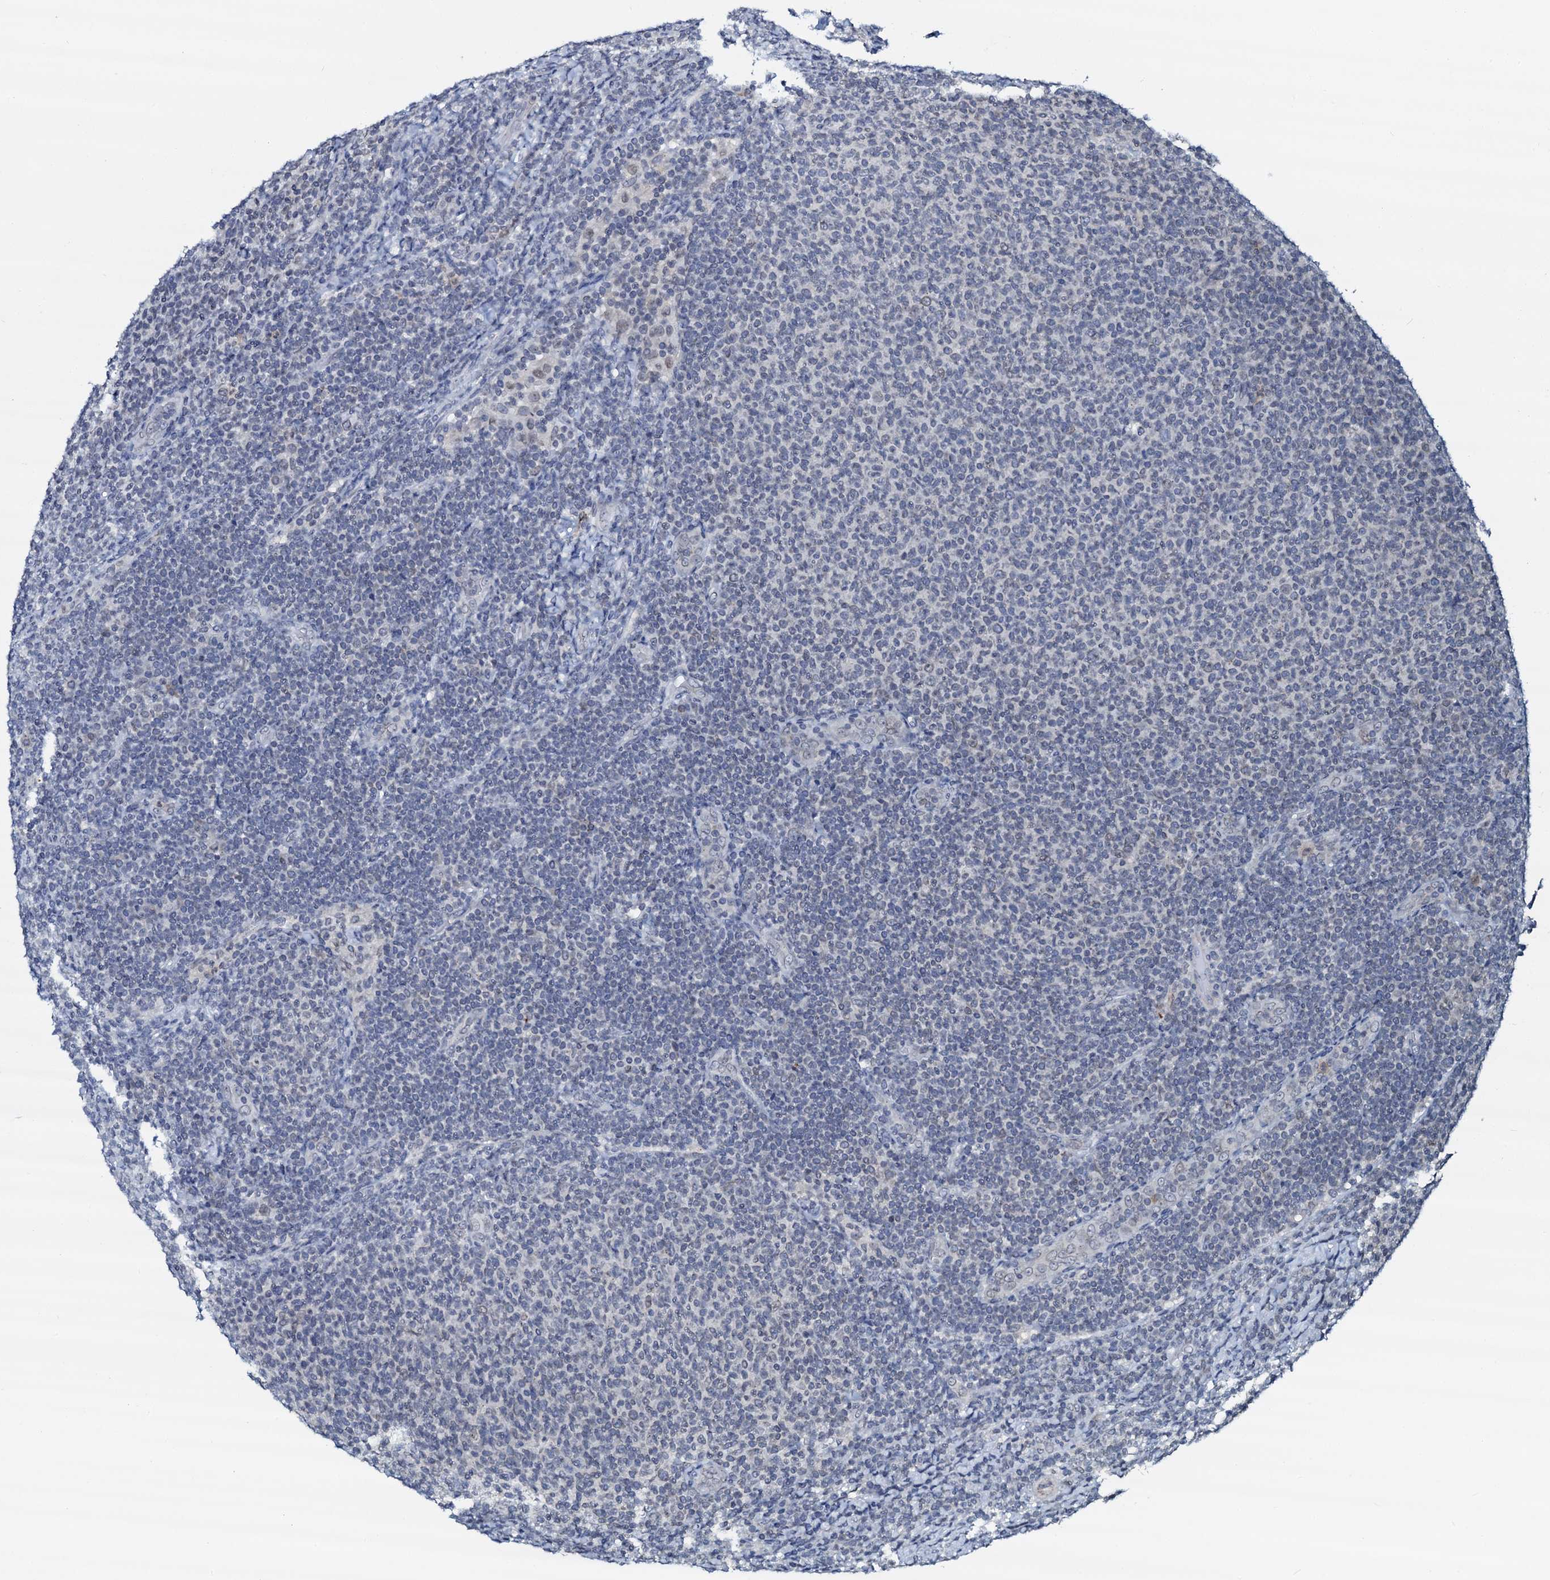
{"staining": {"intensity": "negative", "quantity": "none", "location": "none"}, "tissue": "lymphoma", "cell_type": "Tumor cells", "image_type": "cancer", "snomed": [{"axis": "morphology", "description": "Malignant lymphoma, non-Hodgkin's type, Low grade"}, {"axis": "topography", "description": "Lymph node"}], "caption": "Tumor cells show no significant expression in low-grade malignant lymphoma, non-Hodgkin's type. The staining is performed using DAB (3,3'-diaminobenzidine) brown chromogen with nuclei counter-stained in using hematoxylin.", "gene": "SNTA1", "patient": {"sex": "male", "age": 66}}